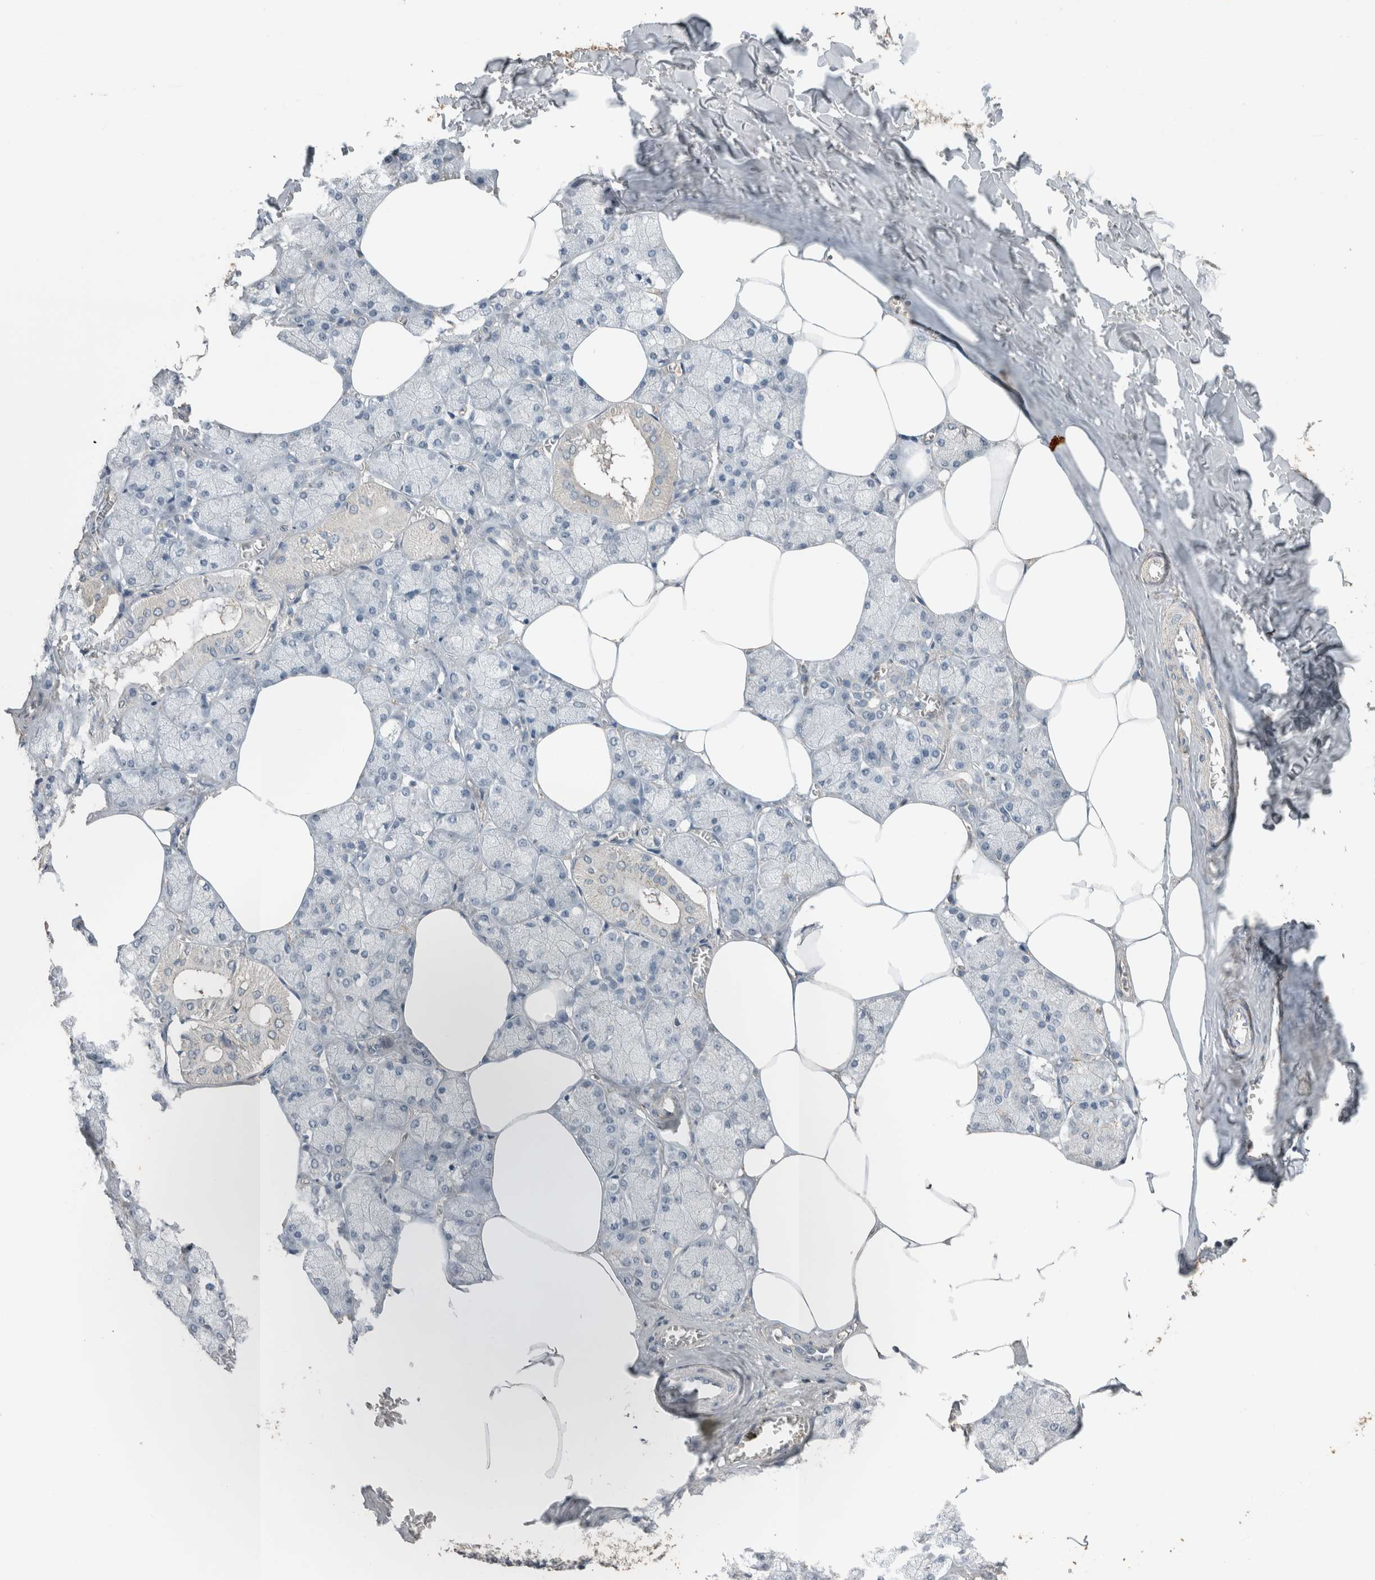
{"staining": {"intensity": "negative", "quantity": "none", "location": "none"}, "tissue": "salivary gland", "cell_type": "Glandular cells", "image_type": "normal", "snomed": [{"axis": "morphology", "description": "Normal tissue, NOS"}, {"axis": "topography", "description": "Salivary gland"}], "caption": "IHC of unremarkable human salivary gland reveals no positivity in glandular cells. Nuclei are stained in blue.", "gene": "ACVR2B", "patient": {"sex": "male", "age": 62}}